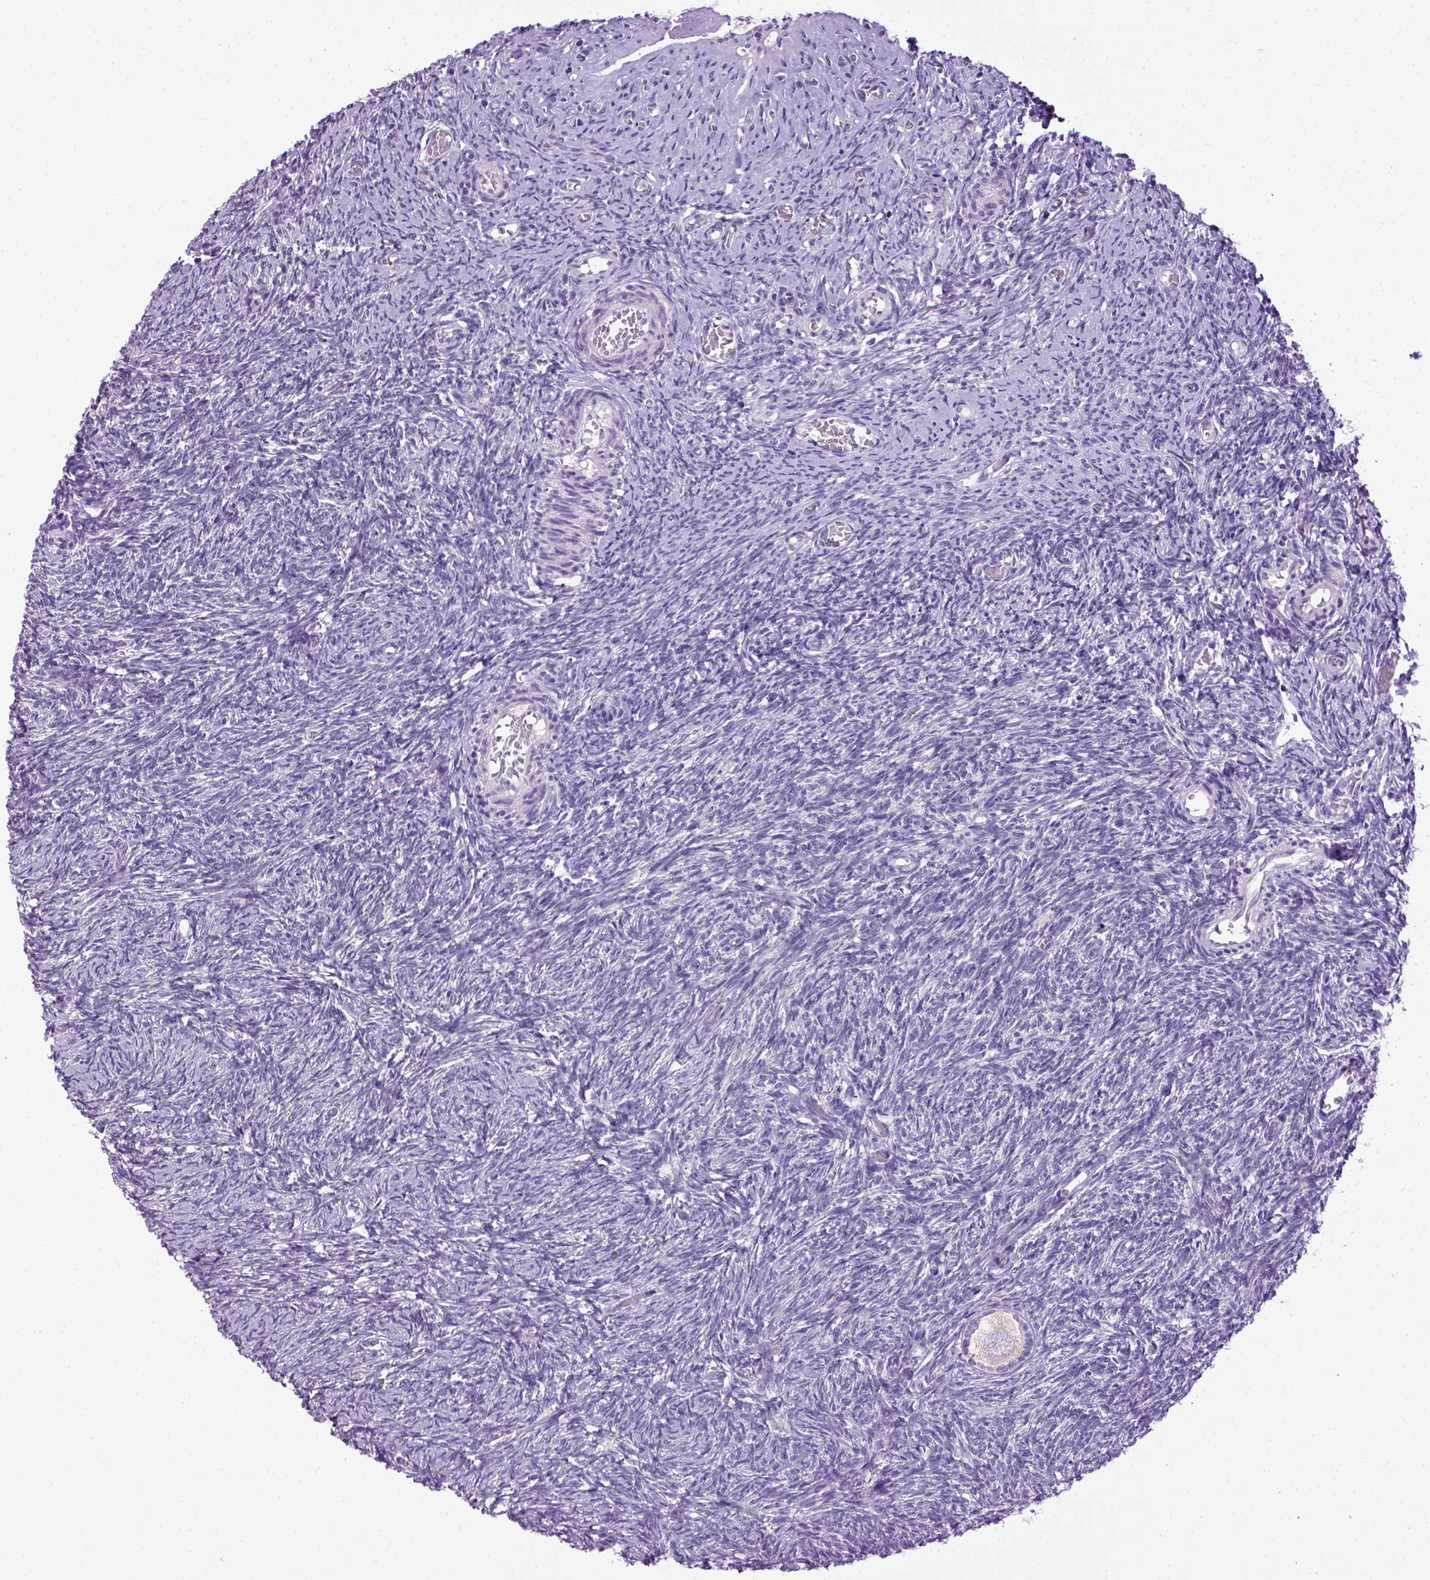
{"staining": {"intensity": "negative", "quantity": "none", "location": "none"}, "tissue": "ovary", "cell_type": "Follicle cells", "image_type": "normal", "snomed": [{"axis": "morphology", "description": "Normal tissue, NOS"}, {"axis": "topography", "description": "Ovary"}], "caption": "Immunohistochemistry (IHC) histopathology image of unremarkable ovary stained for a protein (brown), which reveals no positivity in follicle cells.", "gene": "CDH1", "patient": {"sex": "female", "age": 39}}